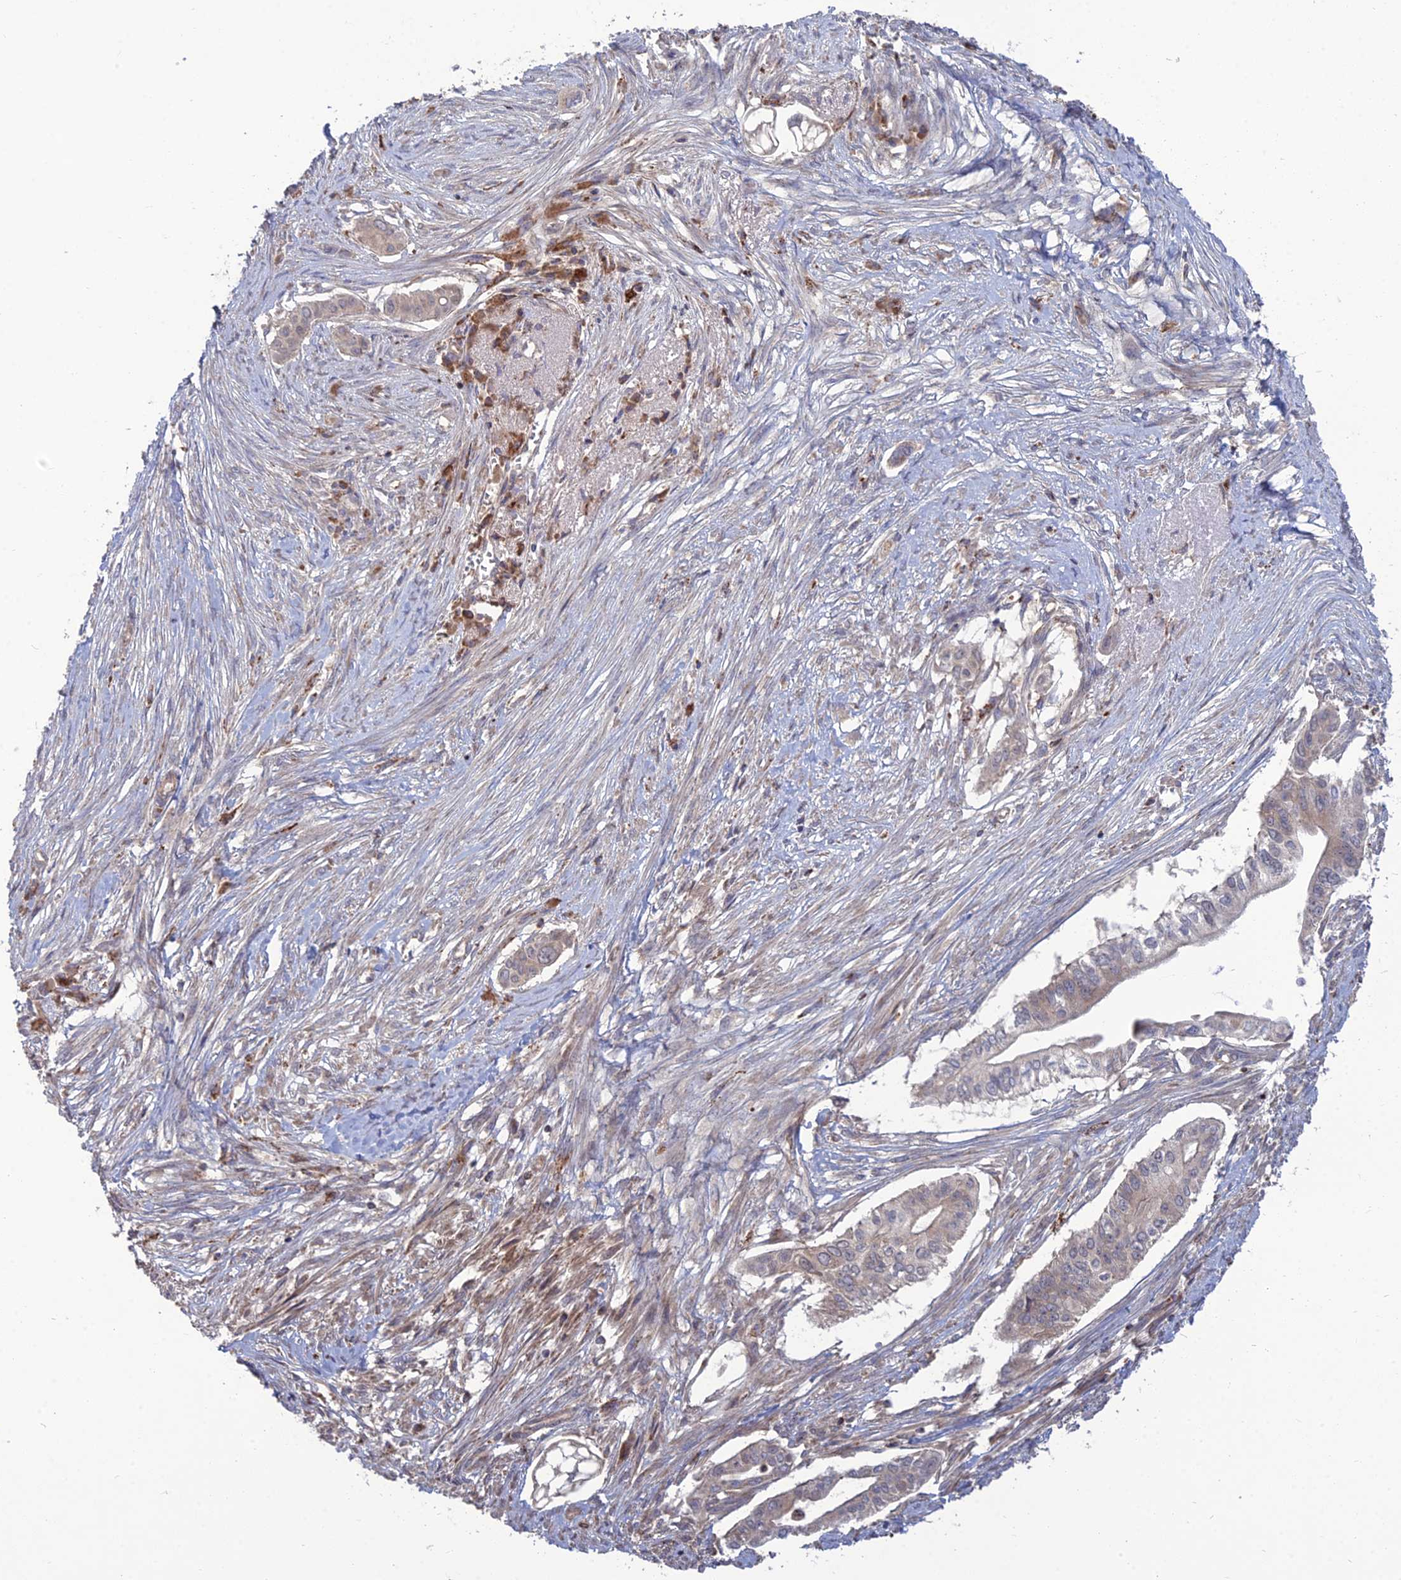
{"staining": {"intensity": "weak", "quantity": "25%-75%", "location": "cytoplasmic/membranous"}, "tissue": "pancreatic cancer", "cell_type": "Tumor cells", "image_type": "cancer", "snomed": [{"axis": "morphology", "description": "Adenocarcinoma, NOS"}, {"axis": "topography", "description": "Pancreas"}], "caption": "Pancreatic cancer was stained to show a protein in brown. There is low levels of weak cytoplasmic/membranous expression in approximately 25%-75% of tumor cells. The staining was performed using DAB to visualize the protein expression in brown, while the nuclei were stained in blue with hematoxylin (Magnification: 20x).", "gene": "RIC8B", "patient": {"sex": "male", "age": 68}}